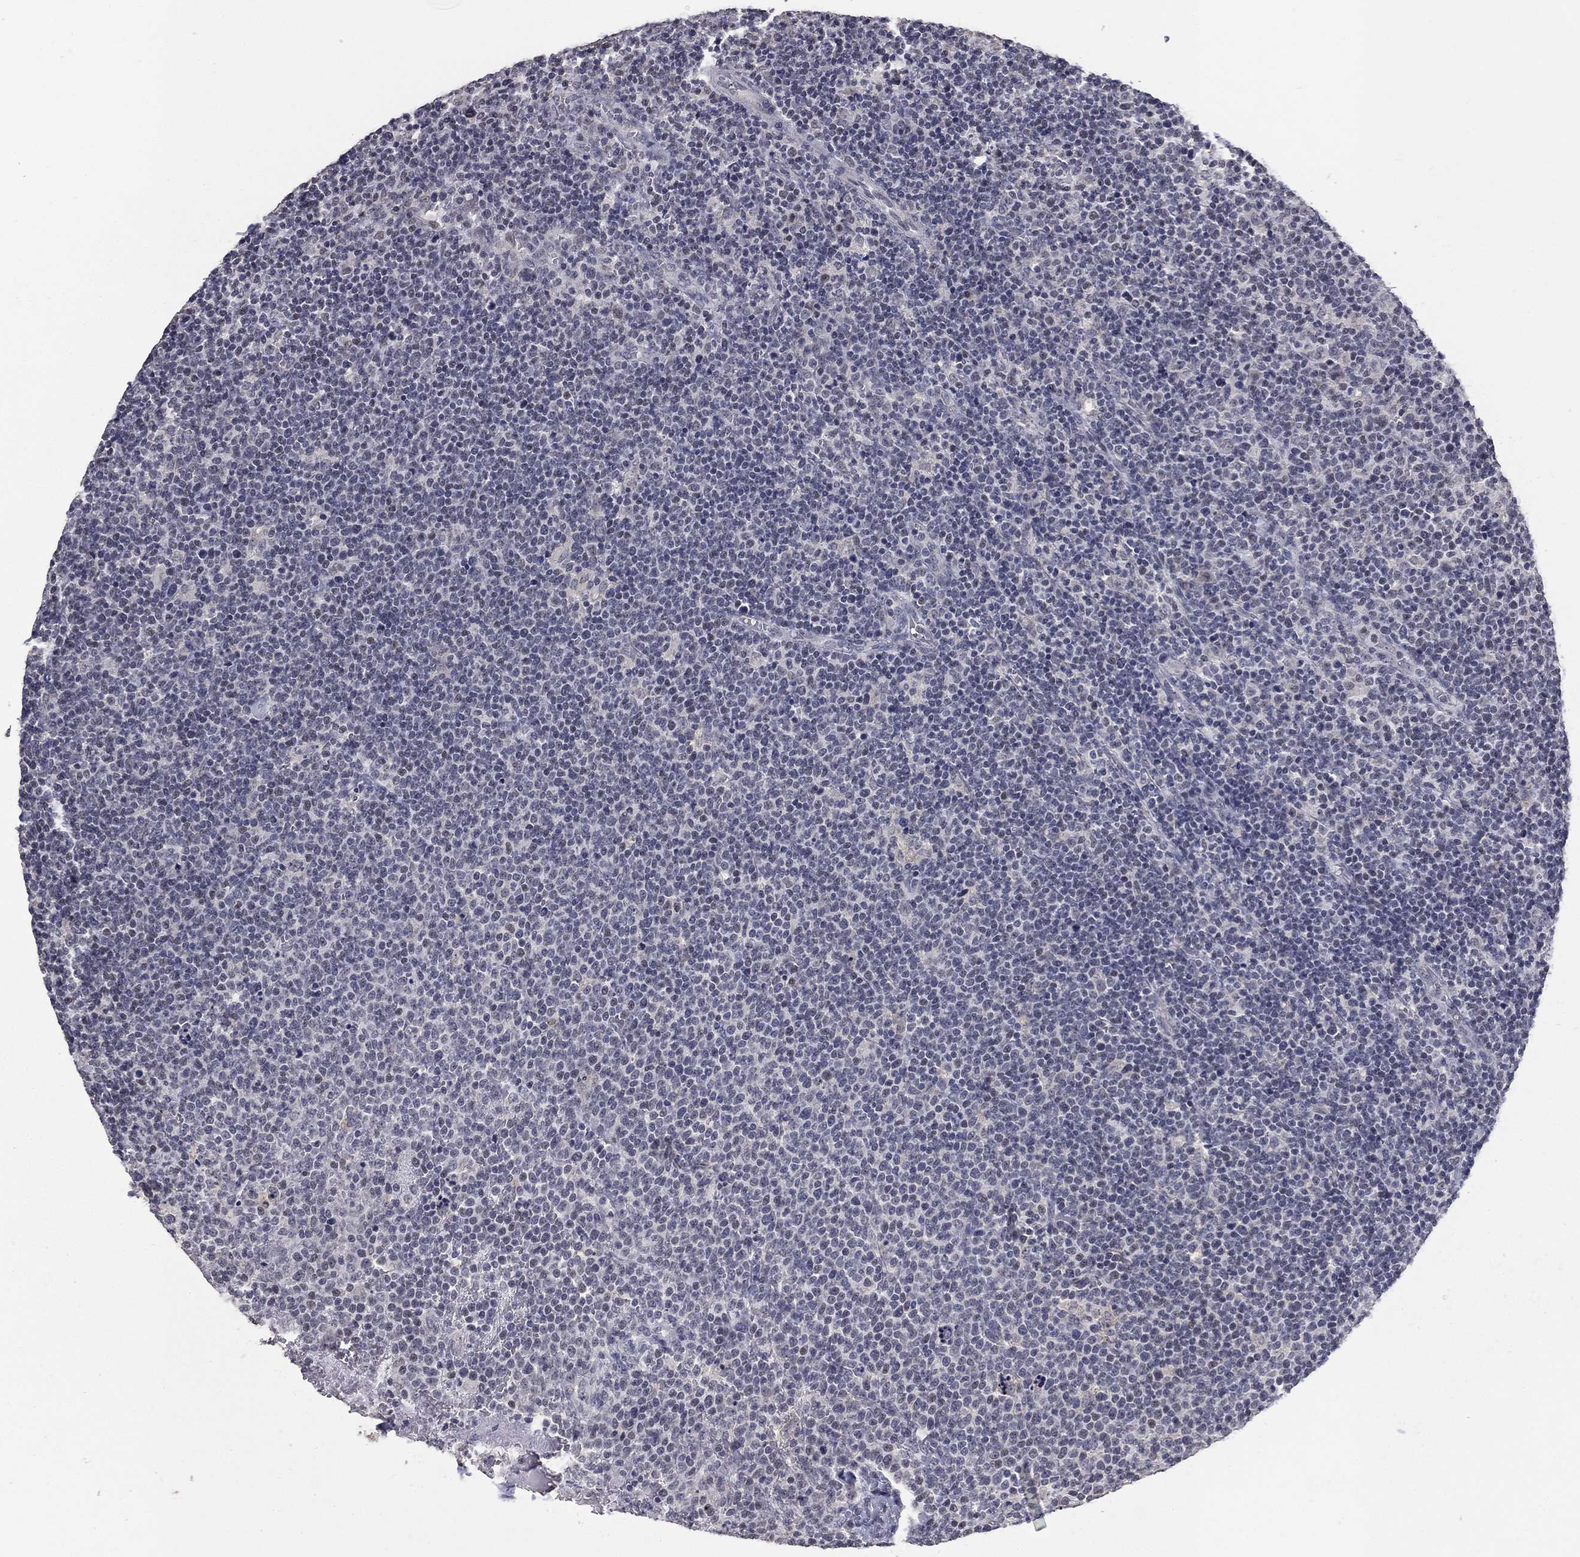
{"staining": {"intensity": "negative", "quantity": "none", "location": "none"}, "tissue": "lymphoma", "cell_type": "Tumor cells", "image_type": "cancer", "snomed": [{"axis": "morphology", "description": "Malignant lymphoma, non-Hodgkin's type, High grade"}, {"axis": "topography", "description": "Lymph node"}], "caption": "The histopathology image reveals no staining of tumor cells in high-grade malignant lymphoma, non-Hodgkin's type.", "gene": "SPATA33", "patient": {"sex": "male", "age": 61}}